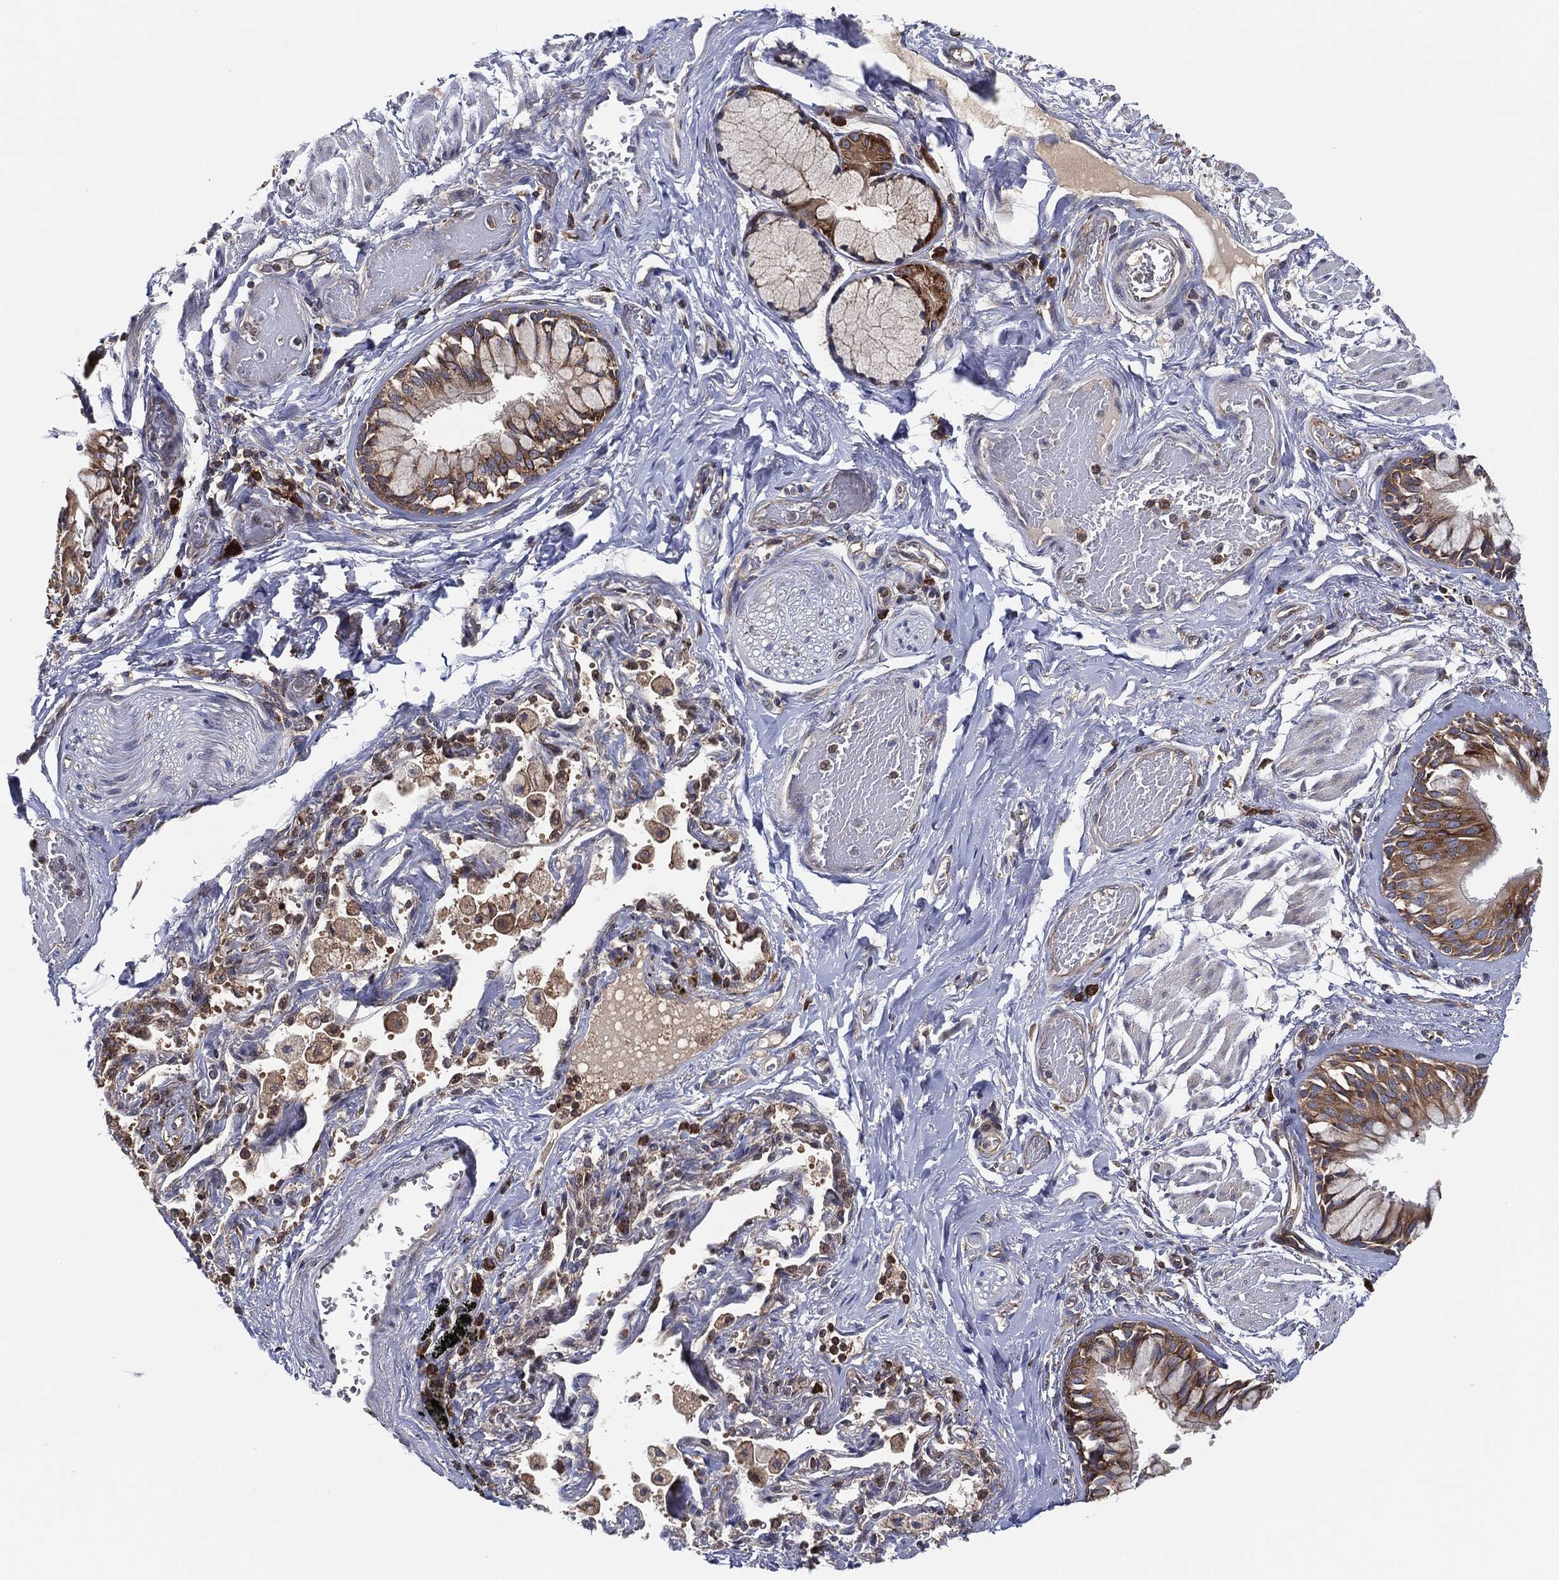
{"staining": {"intensity": "strong", "quantity": ">75%", "location": "cytoplasmic/membranous"}, "tissue": "bronchus", "cell_type": "Respiratory epithelial cells", "image_type": "normal", "snomed": [{"axis": "morphology", "description": "Normal tissue, NOS"}, {"axis": "topography", "description": "Bronchus"}, {"axis": "topography", "description": "Lung"}], "caption": "A photomicrograph showing strong cytoplasmic/membranous expression in about >75% of respiratory epithelial cells in normal bronchus, as visualized by brown immunohistochemical staining.", "gene": "EIF2S2", "patient": {"sex": "female", "age": 57}}